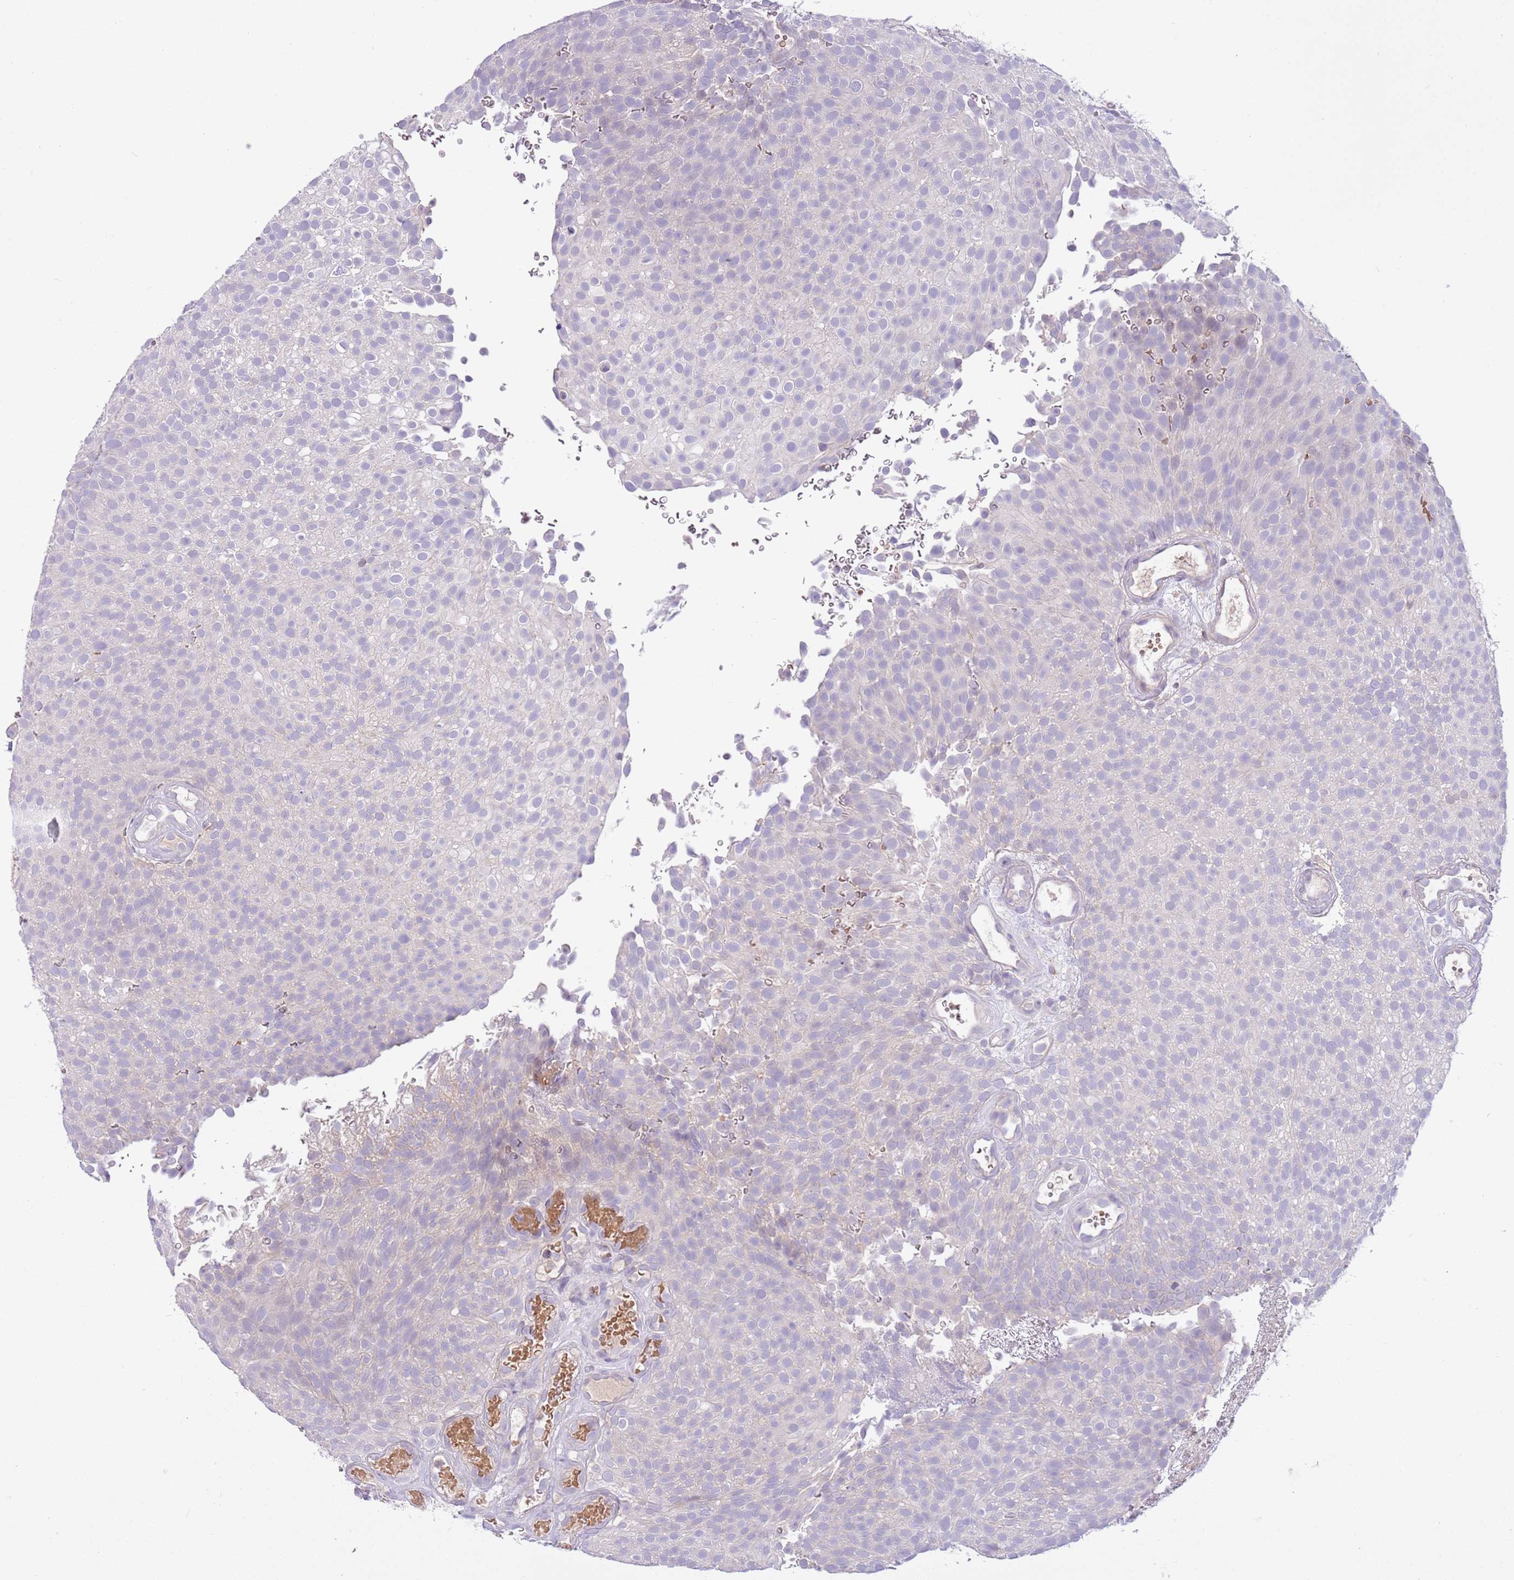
{"staining": {"intensity": "negative", "quantity": "none", "location": "none"}, "tissue": "urothelial cancer", "cell_type": "Tumor cells", "image_type": "cancer", "snomed": [{"axis": "morphology", "description": "Urothelial carcinoma, Low grade"}, {"axis": "topography", "description": "Urinary bladder"}], "caption": "Immunohistochemistry histopathology image of neoplastic tissue: human urothelial carcinoma (low-grade) stained with DAB displays no significant protein expression in tumor cells.", "gene": "CFAP73", "patient": {"sex": "male", "age": 78}}